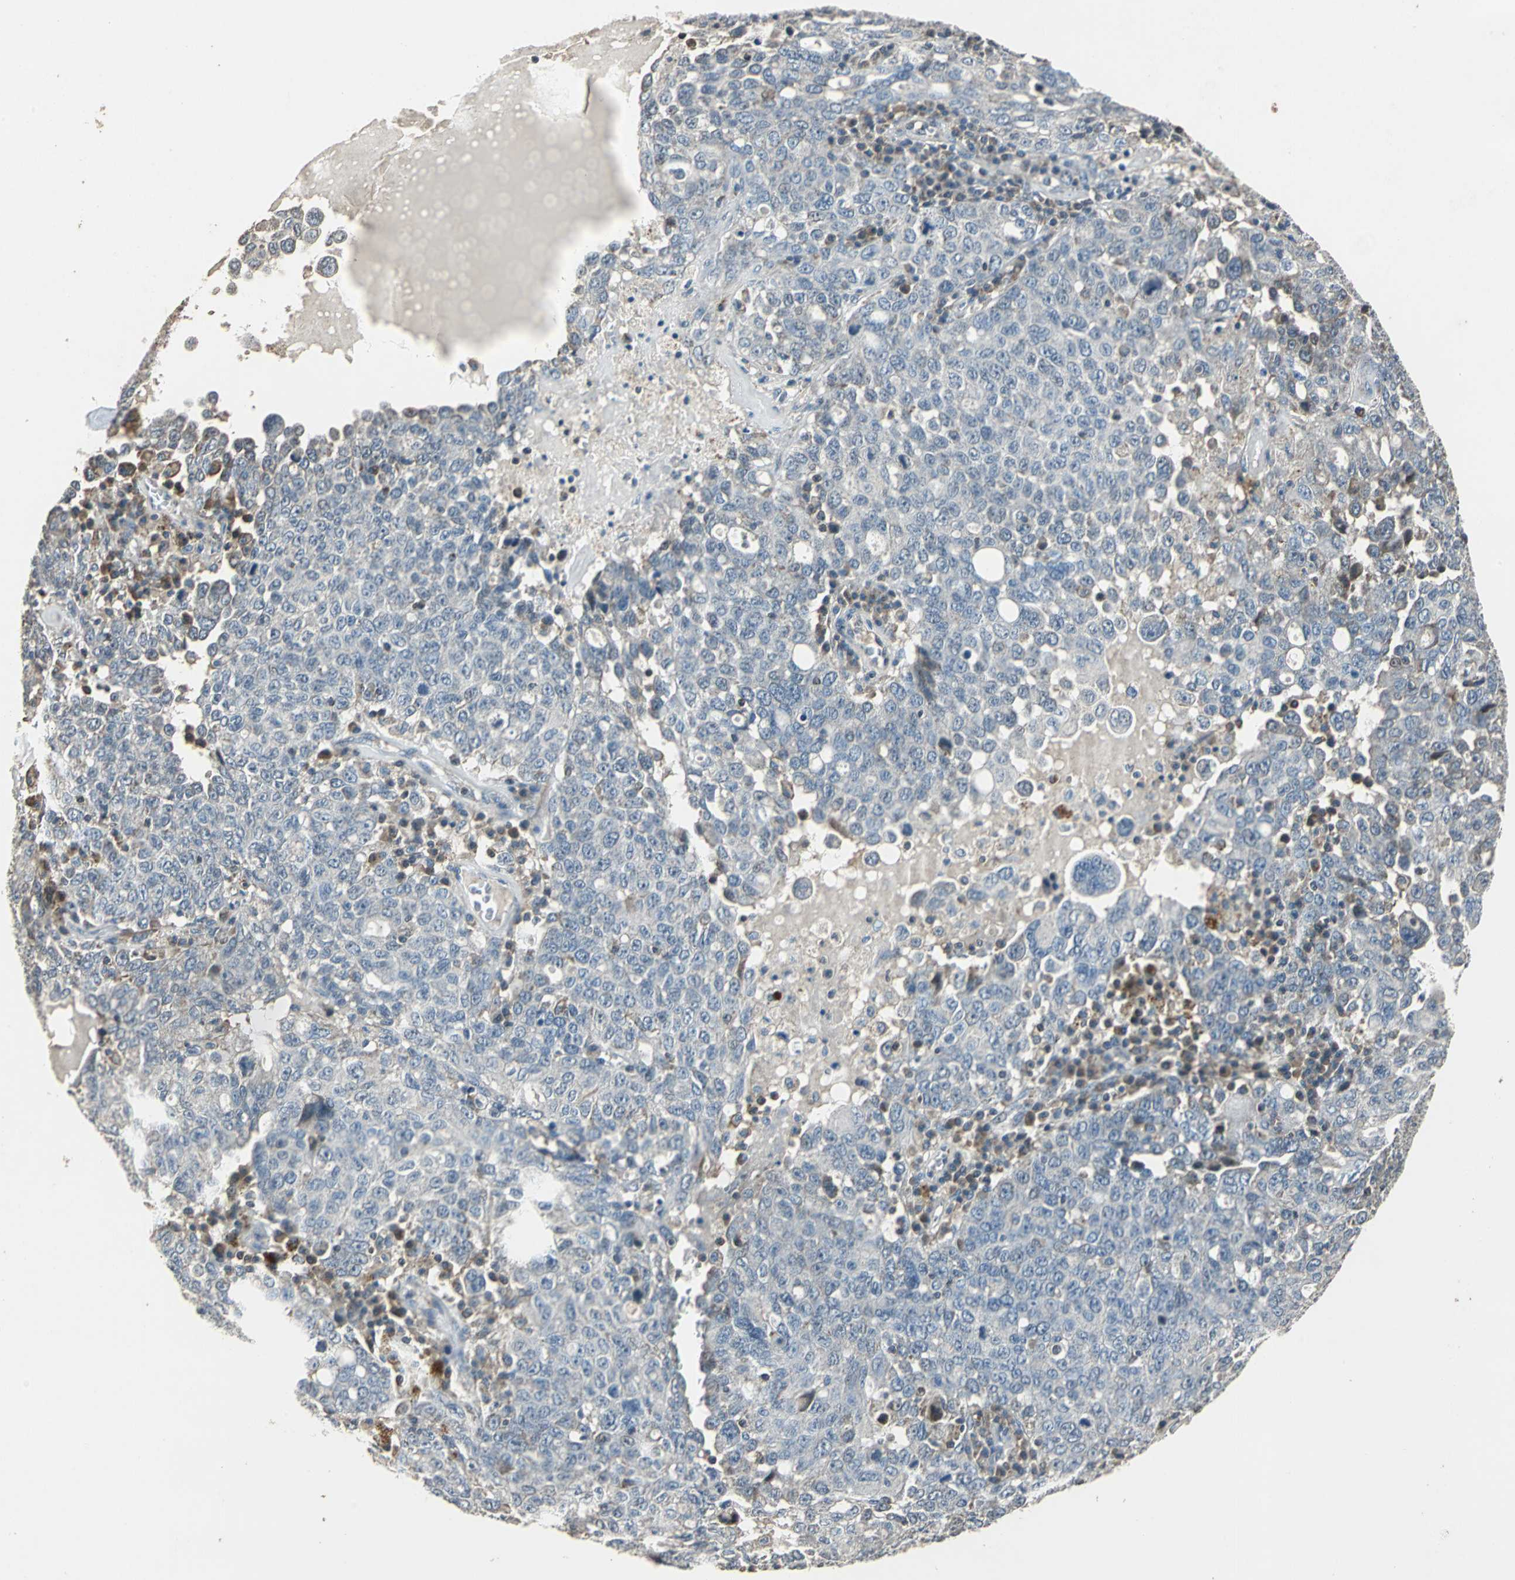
{"staining": {"intensity": "negative", "quantity": "none", "location": "none"}, "tissue": "ovarian cancer", "cell_type": "Tumor cells", "image_type": "cancer", "snomed": [{"axis": "morphology", "description": "Carcinoma, endometroid"}, {"axis": "topography", "description": "Ovary"}], "caption": "DAB (3,3'-diaminobenzidine) immunohistochemical staining of ovarian cancer (endometroid carcinoma) displays no significant staining in tumor cells.", "gene": "DNAJB4", "patient": {"sex": "female", "age": 62}}